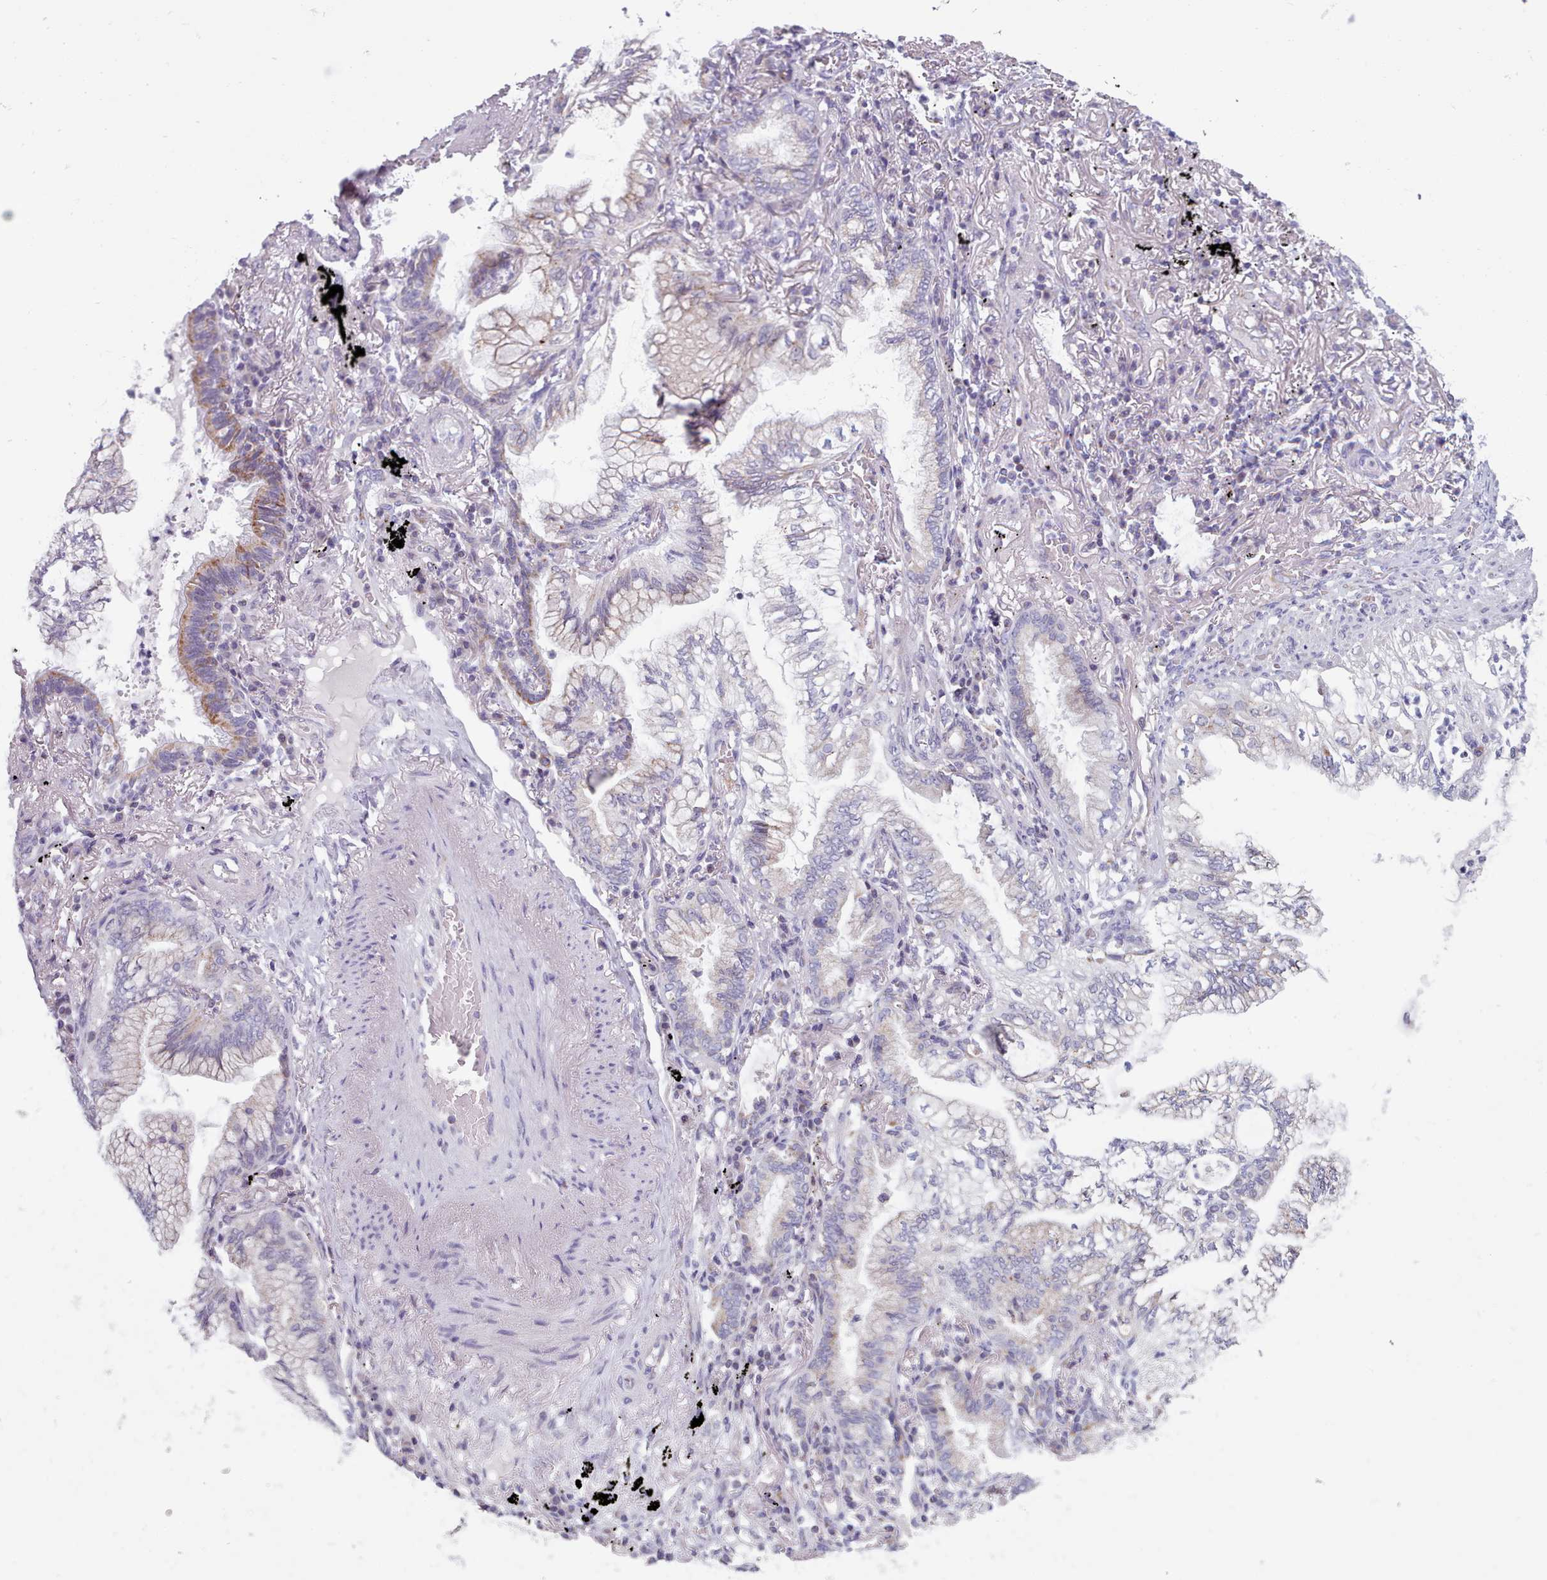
{"staining": {"intensity": "negative", "quantity": "none", "location": "none"}, "tissue": "lung cancer", "cell_type": "Tumor cells", "image_type": "cancer", "snomed": [{"axis": "morphology", "description": "Adenocarcinoma, NOS"}, {"axis": "topography", "description": "Lung"}], "caption": "Tumor cells show no significant protein expression in lung cancer (adenocarcinoma).", "gene": "FAM170B", "patient": {"sex": "female", "age": 70}}